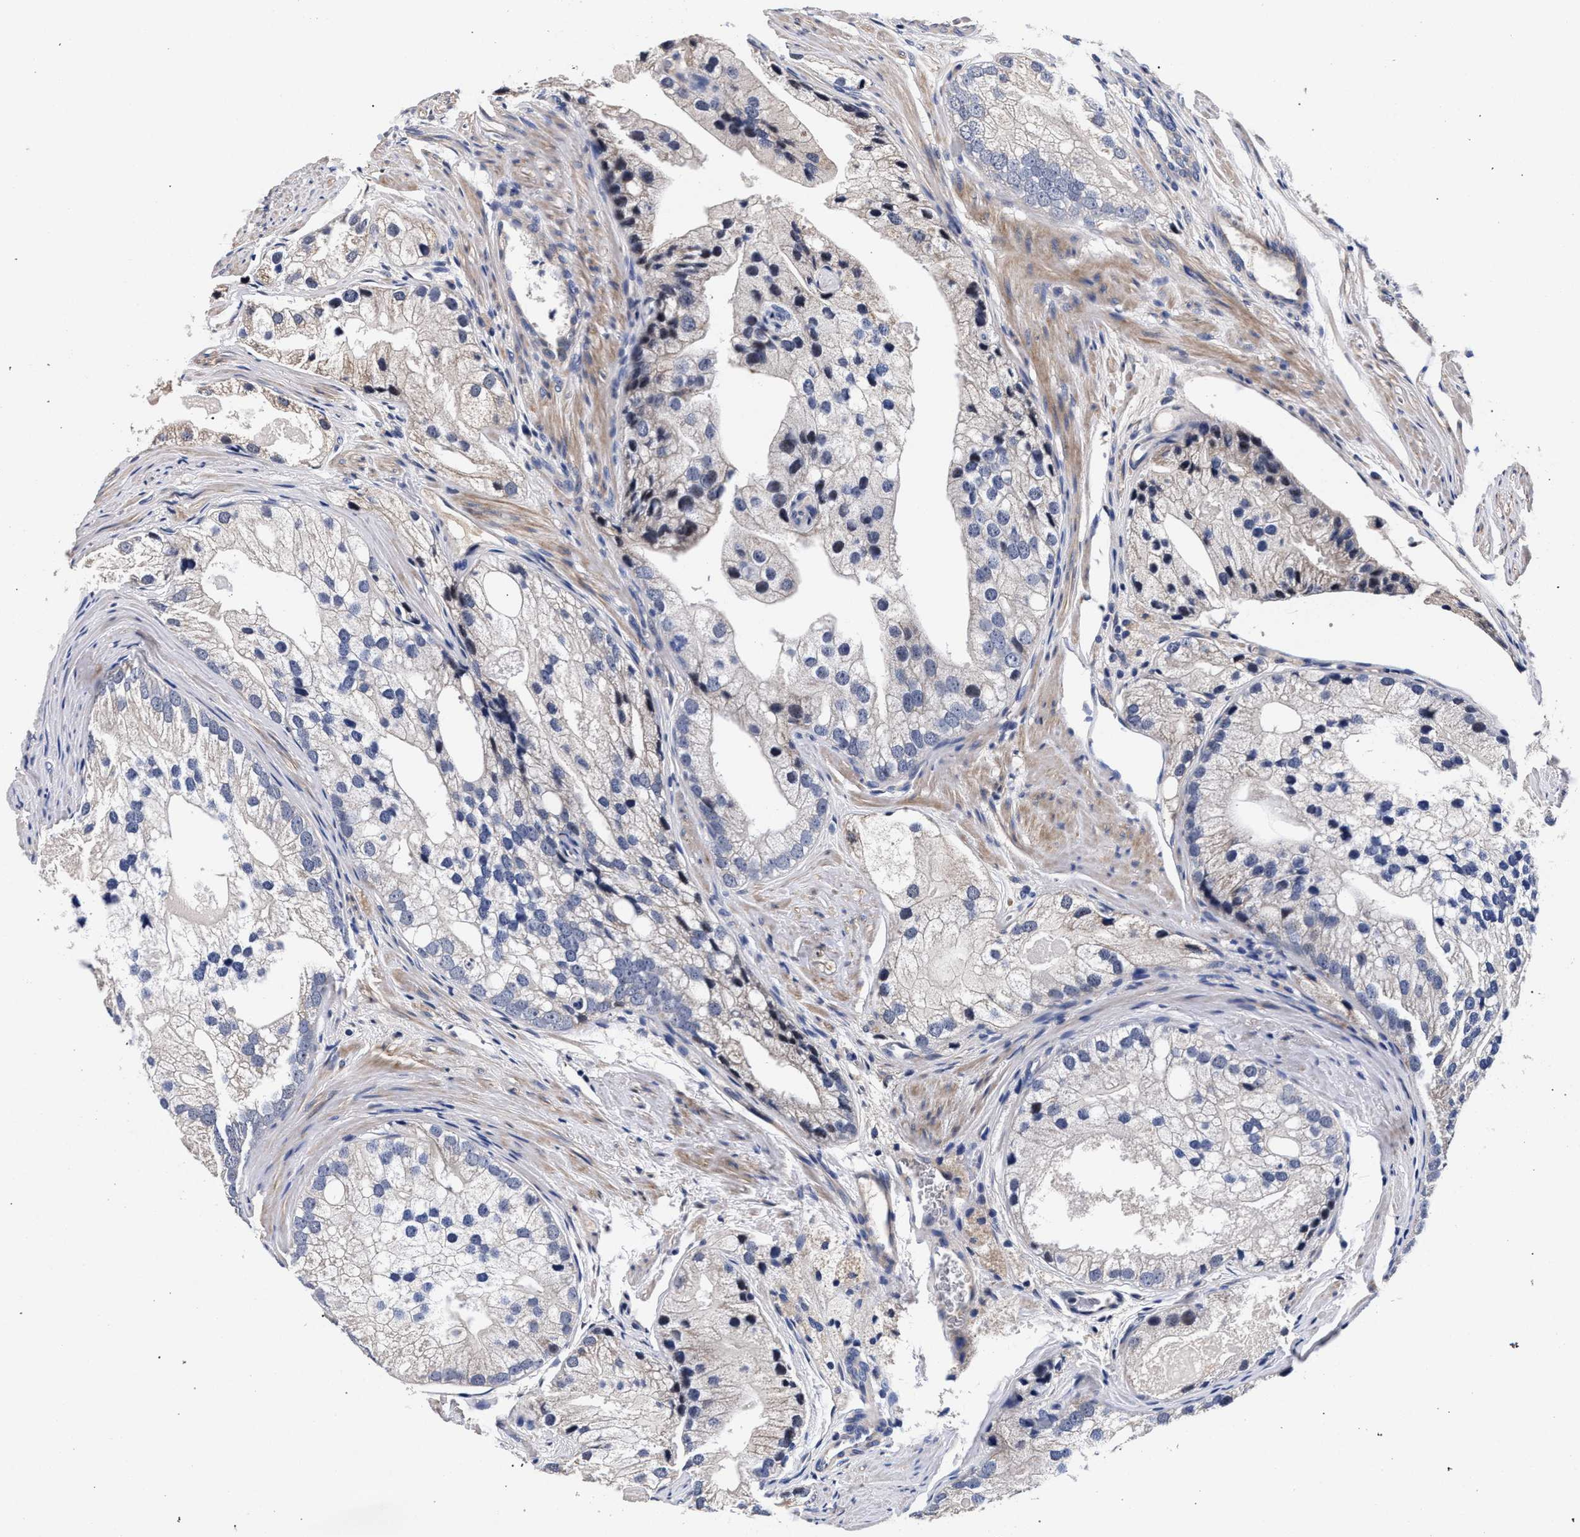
{"staining": {"intensity": "negative", "quantity": "none", "location": "none"}, "tissue": "prostate cancer", "cell_type": "Tumor cells", "image_type": "cancer", "snomed": [{"axis": "morphology", "description": "Adenocarcinoma, Low grade"}, {"axis": "topography", "description": "Prostate"}], "caption": "Tumor cells show no significant expression in prostate cancer (low-grade adenocarcinoma). The staining was performed using DAB (3,3'-diaminobenzidine) to visualize the protein expression in brown, while the nuclei were stained in blue with hematoxylin (Magnification: 20x).", "gene": "CFAP95", "patient": {"sex": "male", "age": 69}}